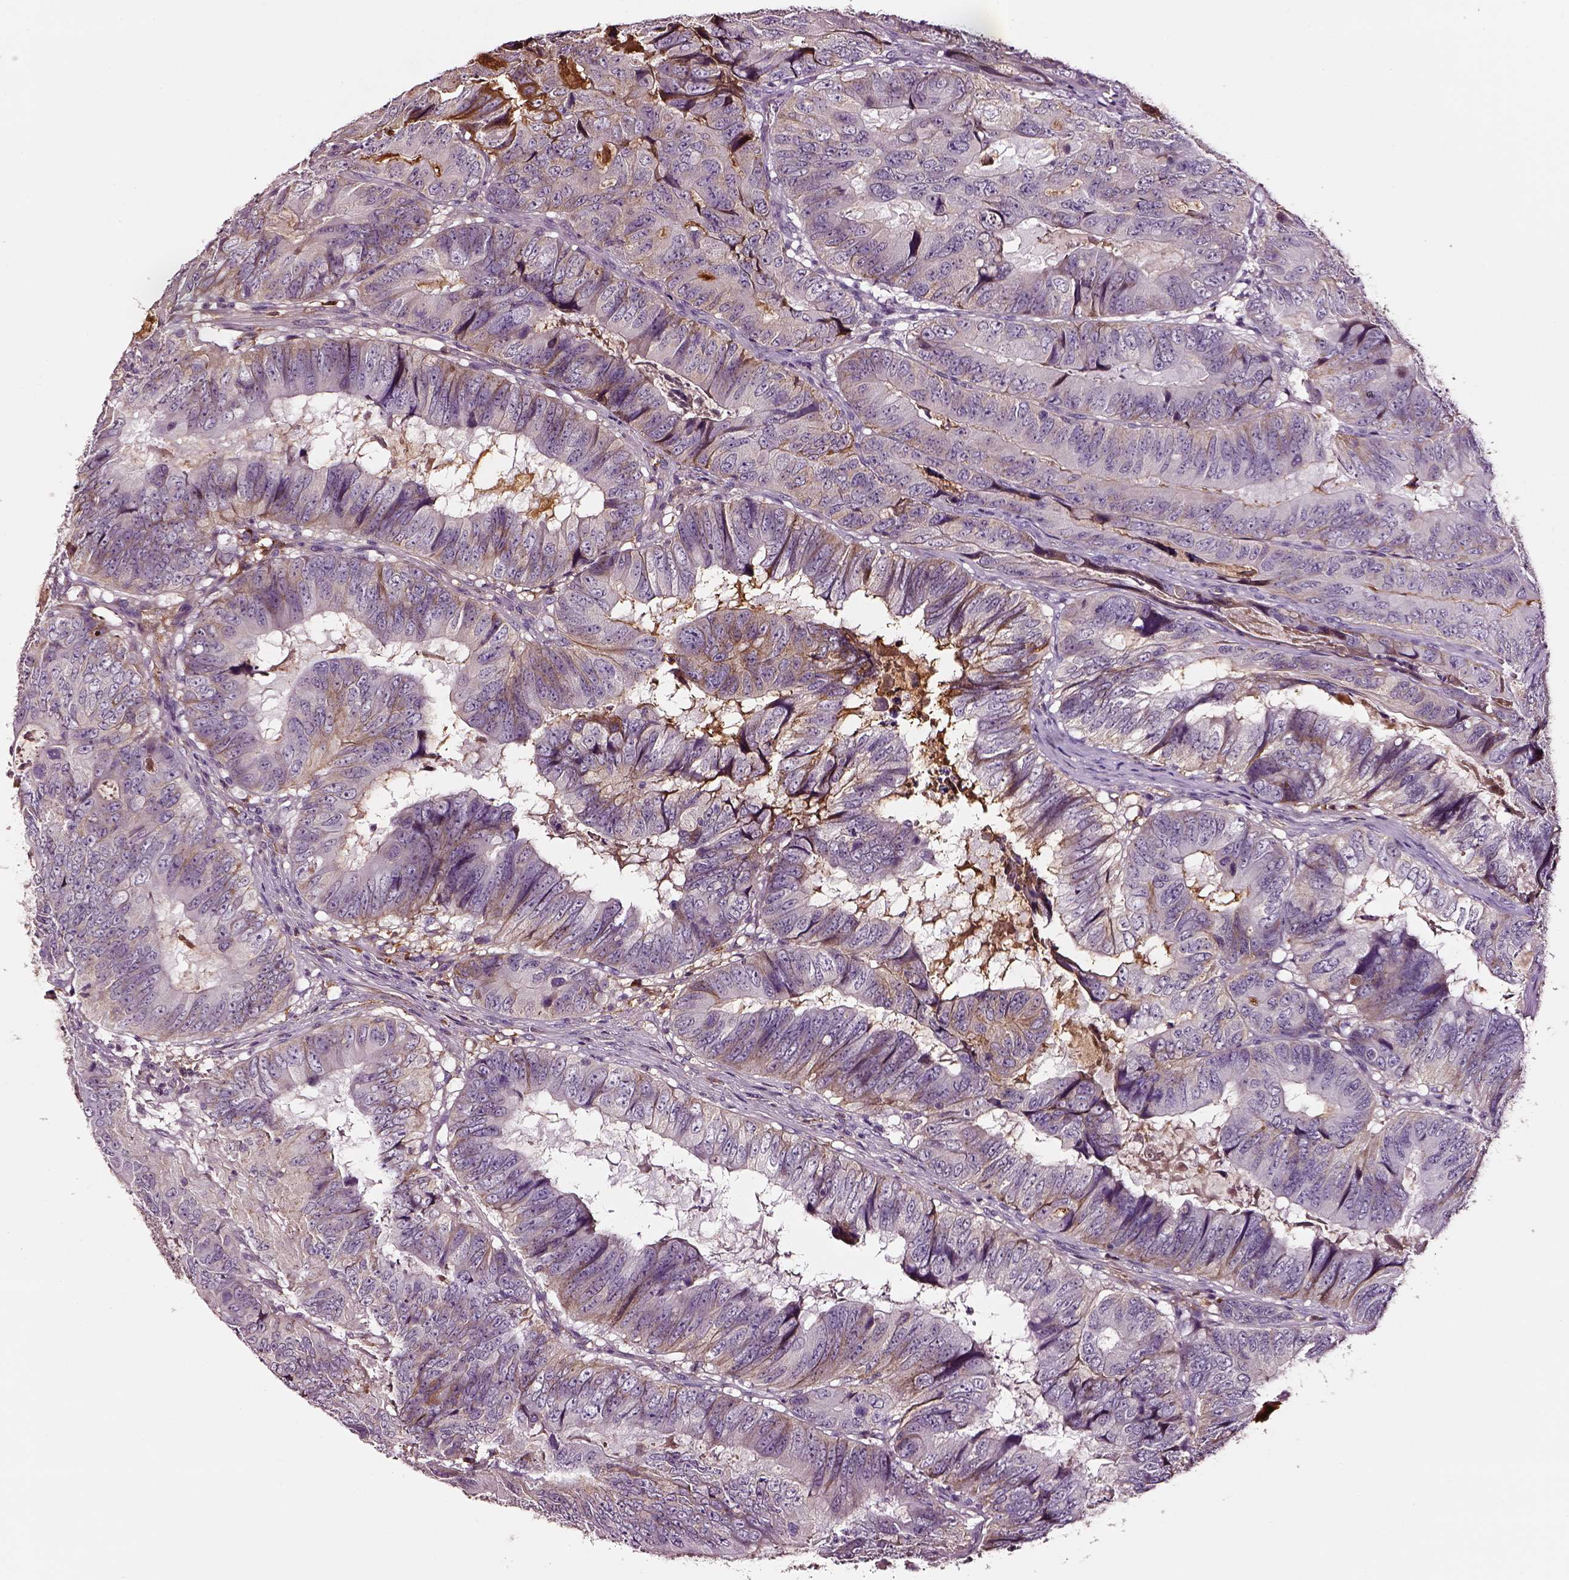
{"staining": {"intensity": "weak", "quantity": "<25%", "location": "cytoplasmic/membranous"}, "tissue": "colorectal cancer", "cell_type": "Tumor cells", "image_type": "cancer", "snomed": [{"axis": "morphology", "description": "Adenocarcinoma, NOS"}, {"axis": "topography", "description": "Colon"}], "caption": "There is no significant positivity in tumor cells of colorectal cancer (adenocarcinoma).", "gene": "TF", "patient": {"sex": "male", "age": 79}}